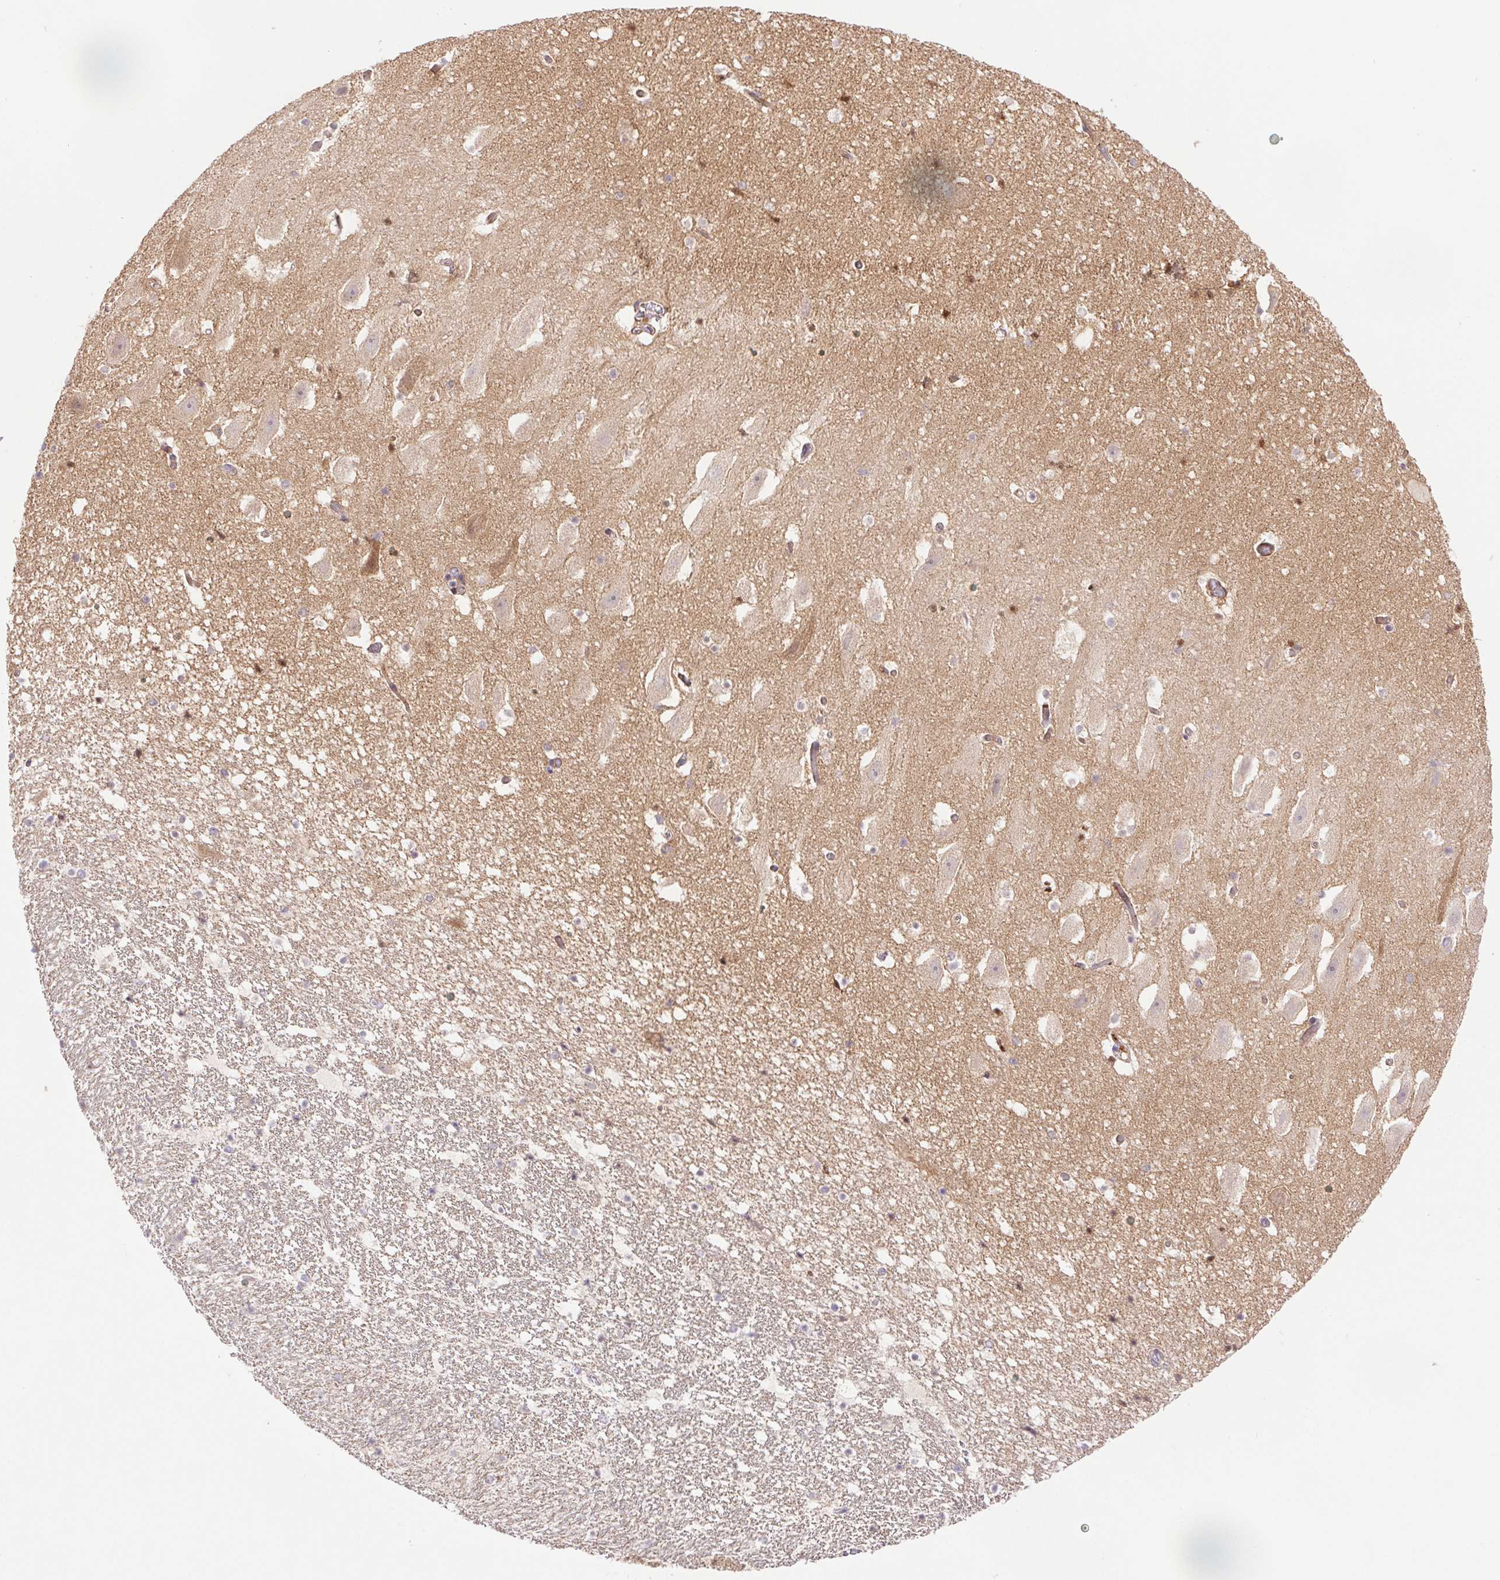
{"staining": {"intensity": "weak", "quantity": "<25%", "location": "cytoplasmic/membranous"}, "tissue": "hippocampus", "cell_type": "Glial cells", "image_type": "normal", "snomed": [{"axis": "morphology", "description": "Normal tissue, NOS"}, {"axis": "topography", "description": "Hippocampus"}], "caption": "Protein analysis of benign hippocampus exhibits no significant positivity in glial cells. The staining is performed using DAB (3,3'-diaminobenzidine) brown chromogen with nuclei counter-stained in using hematoxylin.", "gene": "LRRTM1", "patient": {"sex": "male", "age": 26}}